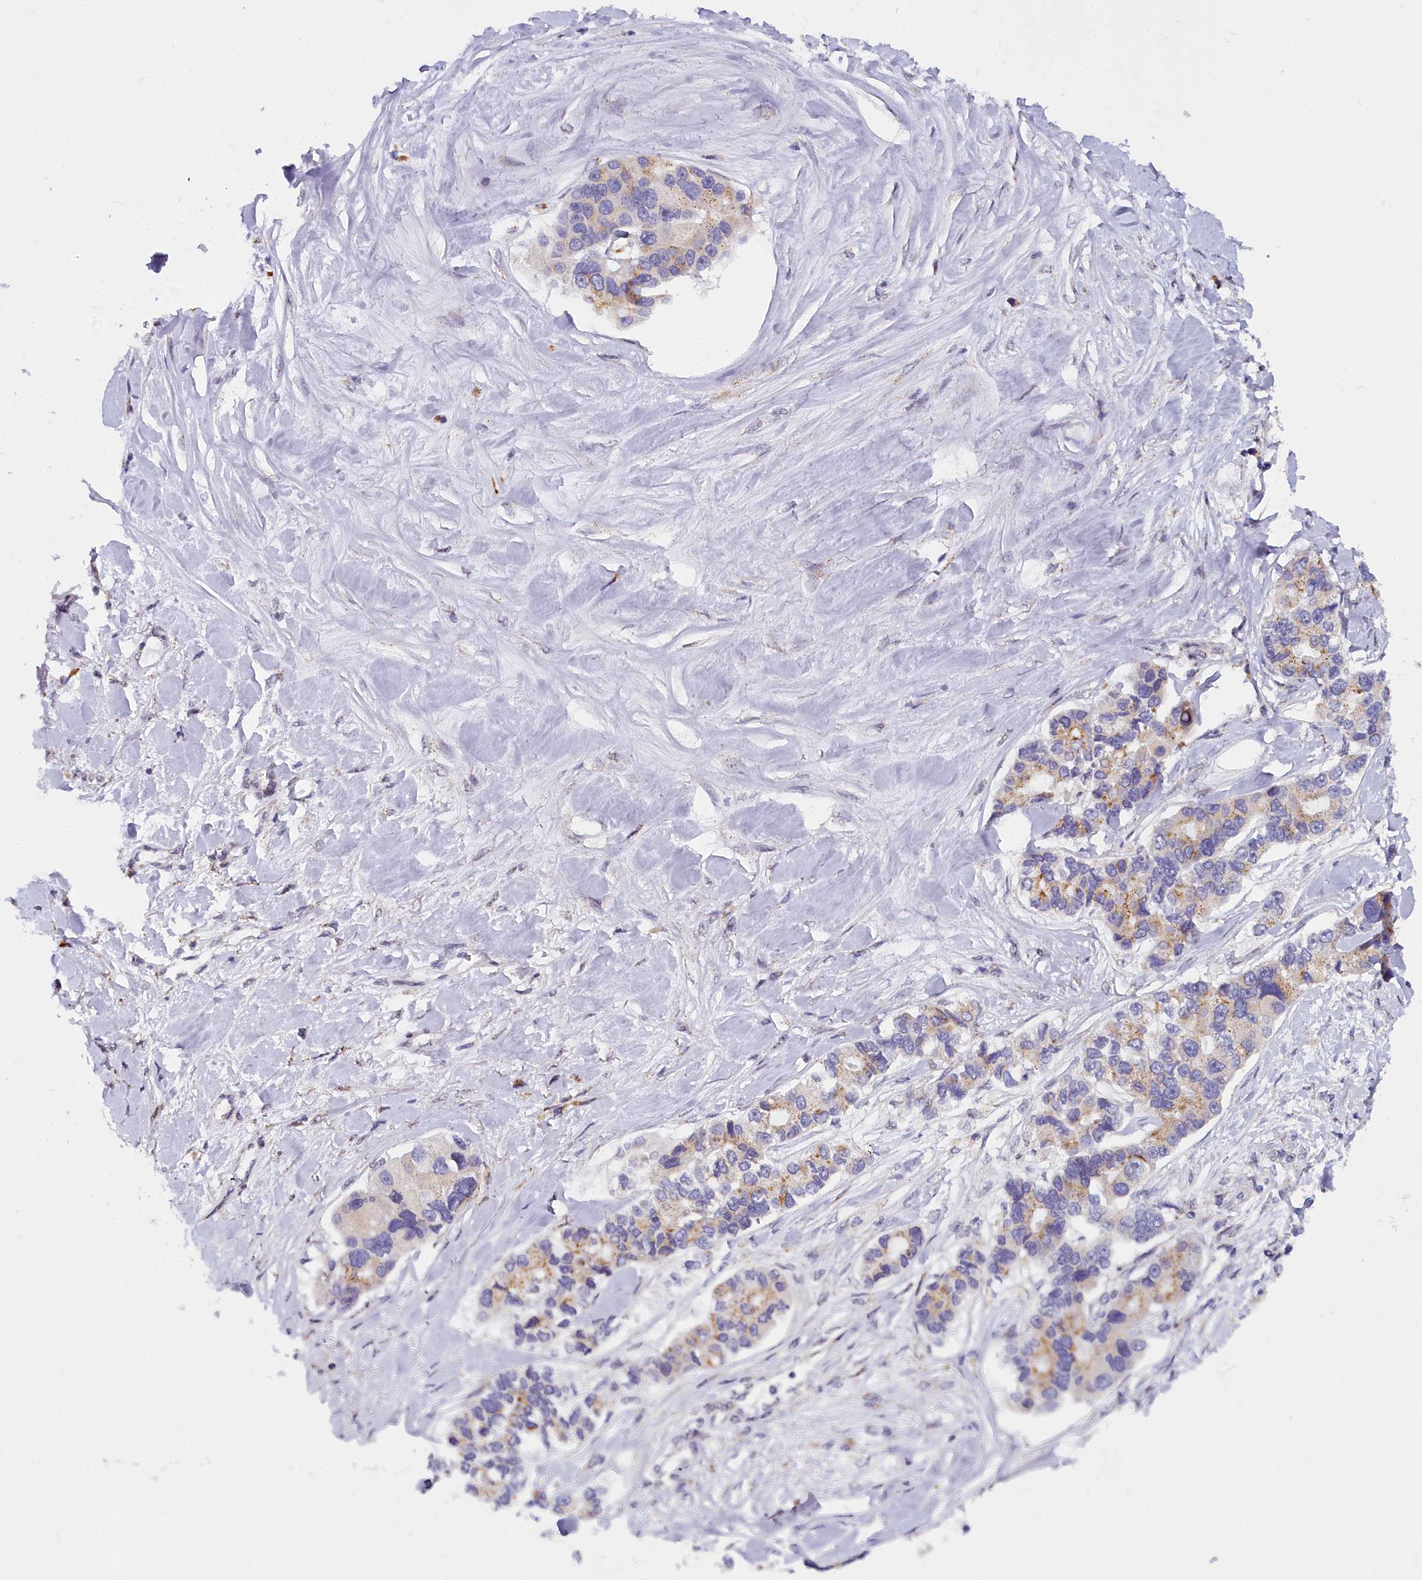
{"staining": {"intensity": "moderate", "quantity": "<25%", "location": "cytoplasmic/membranous"}, "tissue": "lung cancer", "cell_type": "Tumor cells", "image_type": "cancer", "snomed": [{"axis": "morphology", "description": "Adenocarcinoma, NOS"}, {"axis": "topography", "description": "Lung"}], "caption": "IHC staining of lung cancer, which exhibits low levels of moderate cytoplasmic/membranous expression in about <25% of tumor cells indicating moderate cytoplasmic/membranous protein expression. The staining was performed using DAB (brown) for protein detection and nuclei were counterstained in hematoxylin (blue).", "gene": "WDPCP", "patient": {"sex": "female", "age": 54}}